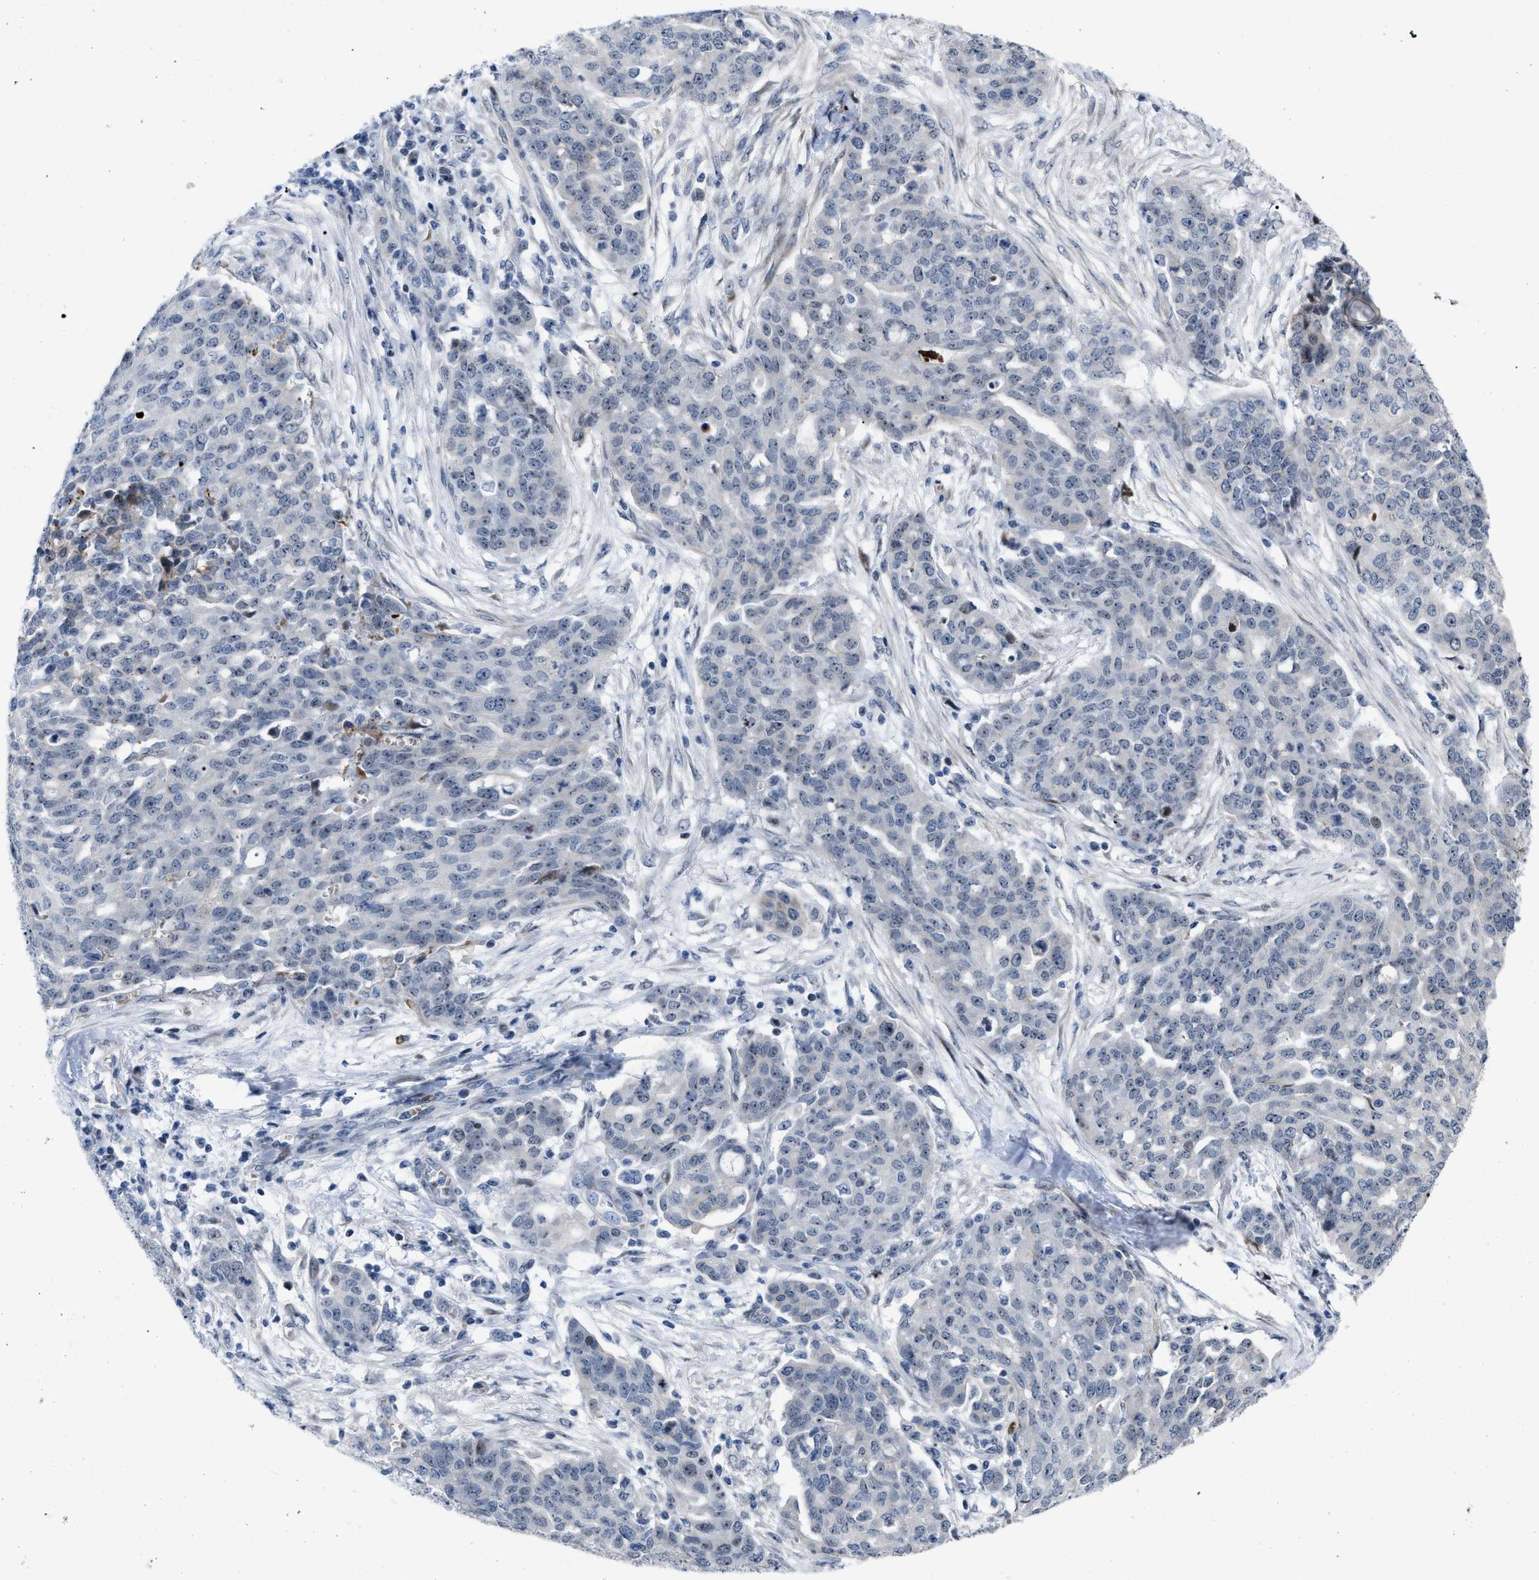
{"staining": {"intensity": "weak", "quantity": ">75%", "location": "nuclear"}, "tissue": "ovarian cancer", "cell_type": "Tumor cells", "image_type": "cancer", "snomed": [{"axis": "morphology", "description": "Cystadenocarcinoma, serous, NOS"}, {"axis": "topography", "description": "Soft tissue"}, {"axis": "topography", "description": "Ovary"}], "caption": "Protein expression by immunohistochemistry (IHC) reveals weak nuclear expression in approximately >75% of tumor cells in ovarian cancer.", "gene": "POLR1F", "patient": {"sex": "female", "age": 57}}